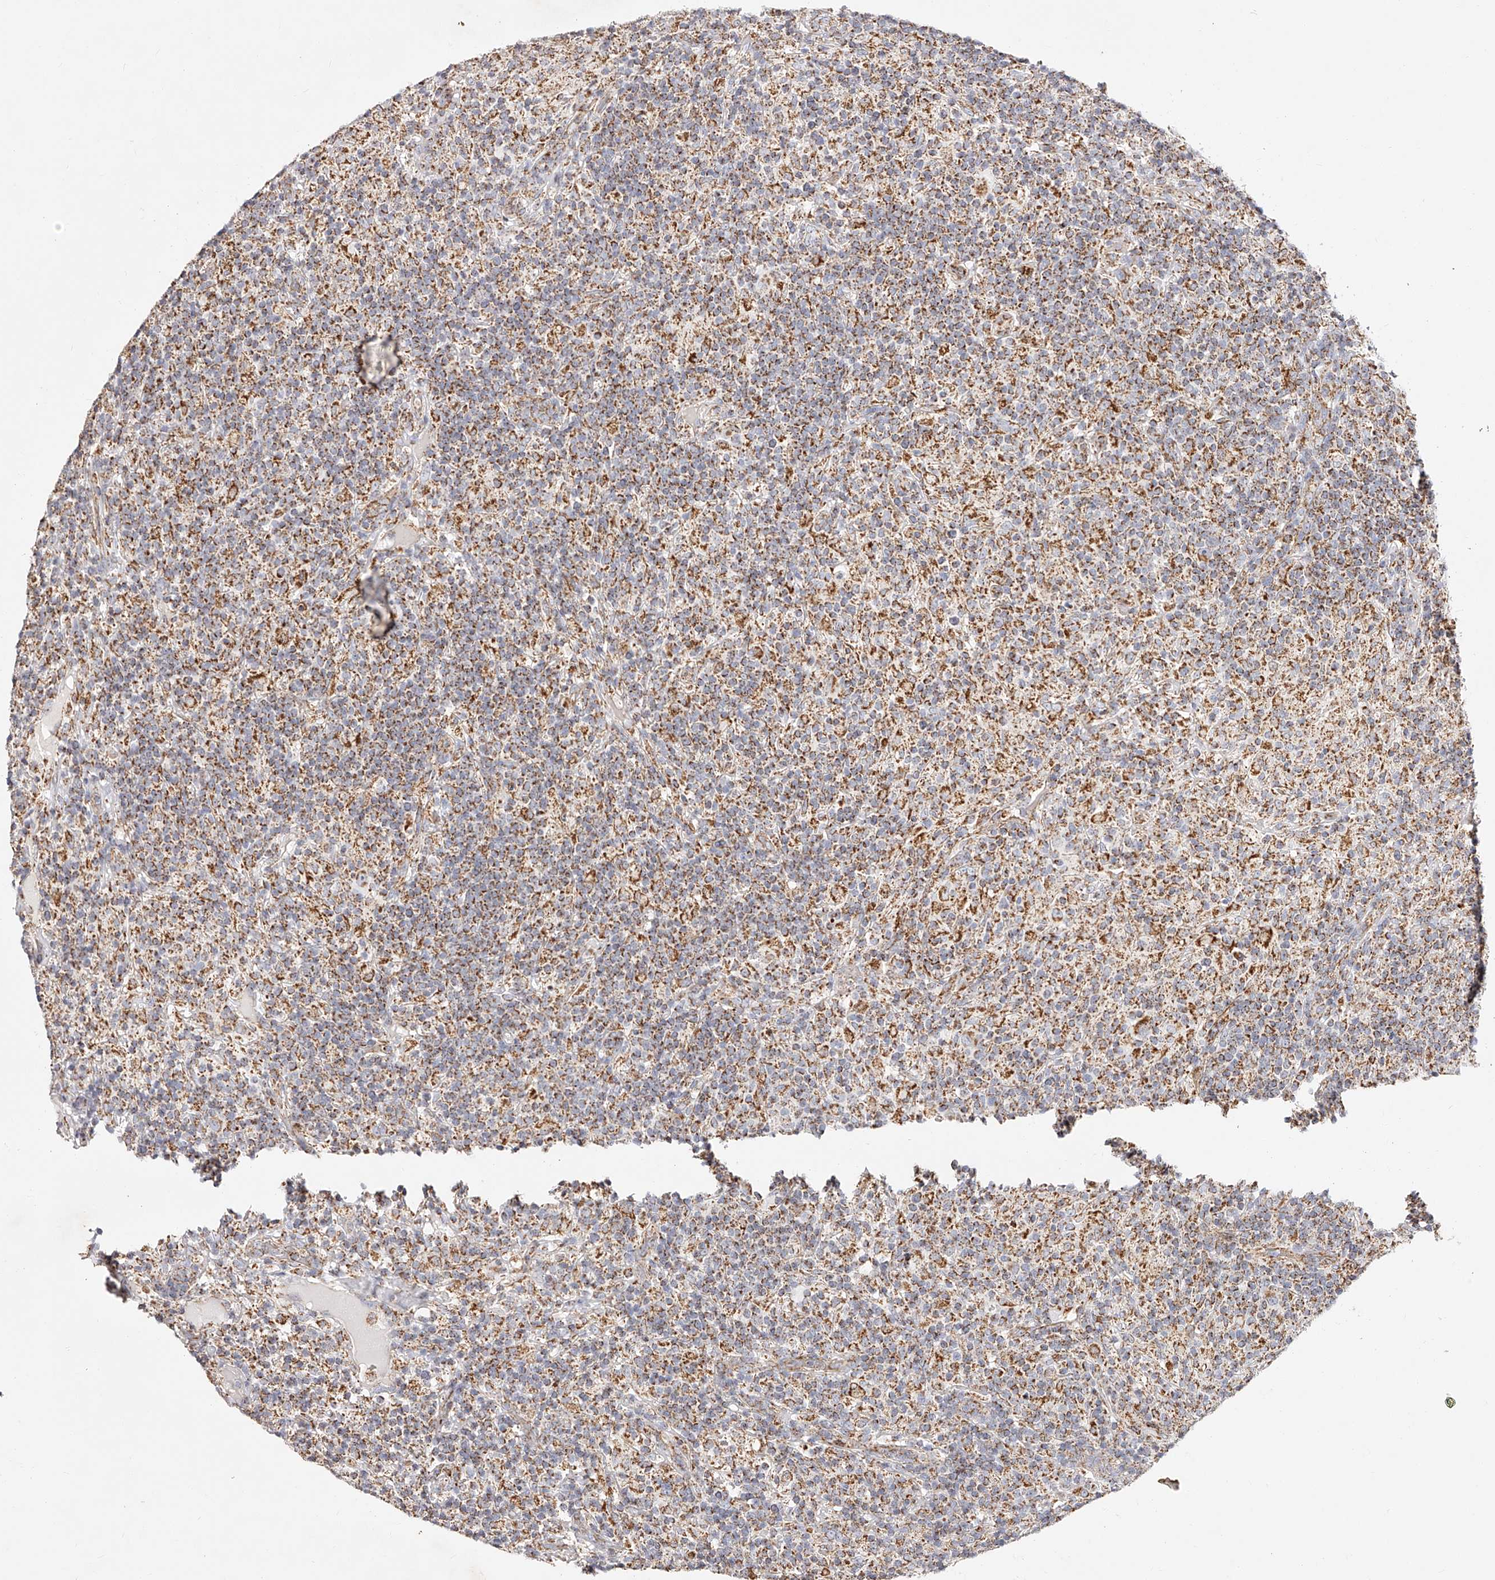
{"staining": {"intensity": "negative", "quantity": "none", "location": "none"}, "tissue": "lymphoma", "cell_type": "Tumor cells", "image_type": "cancer", "snomed": [{"axis": "morphology", "description": "Hodgkin's disease, NOS"}, {"axis": "topography", "description": "Lymph node"}], "caption": "Tumor cells are negative for brown protein staining in Hodgkin's disease.", "gene": "NDUFV3", "patient": {"sex": "male", "age": 70}}